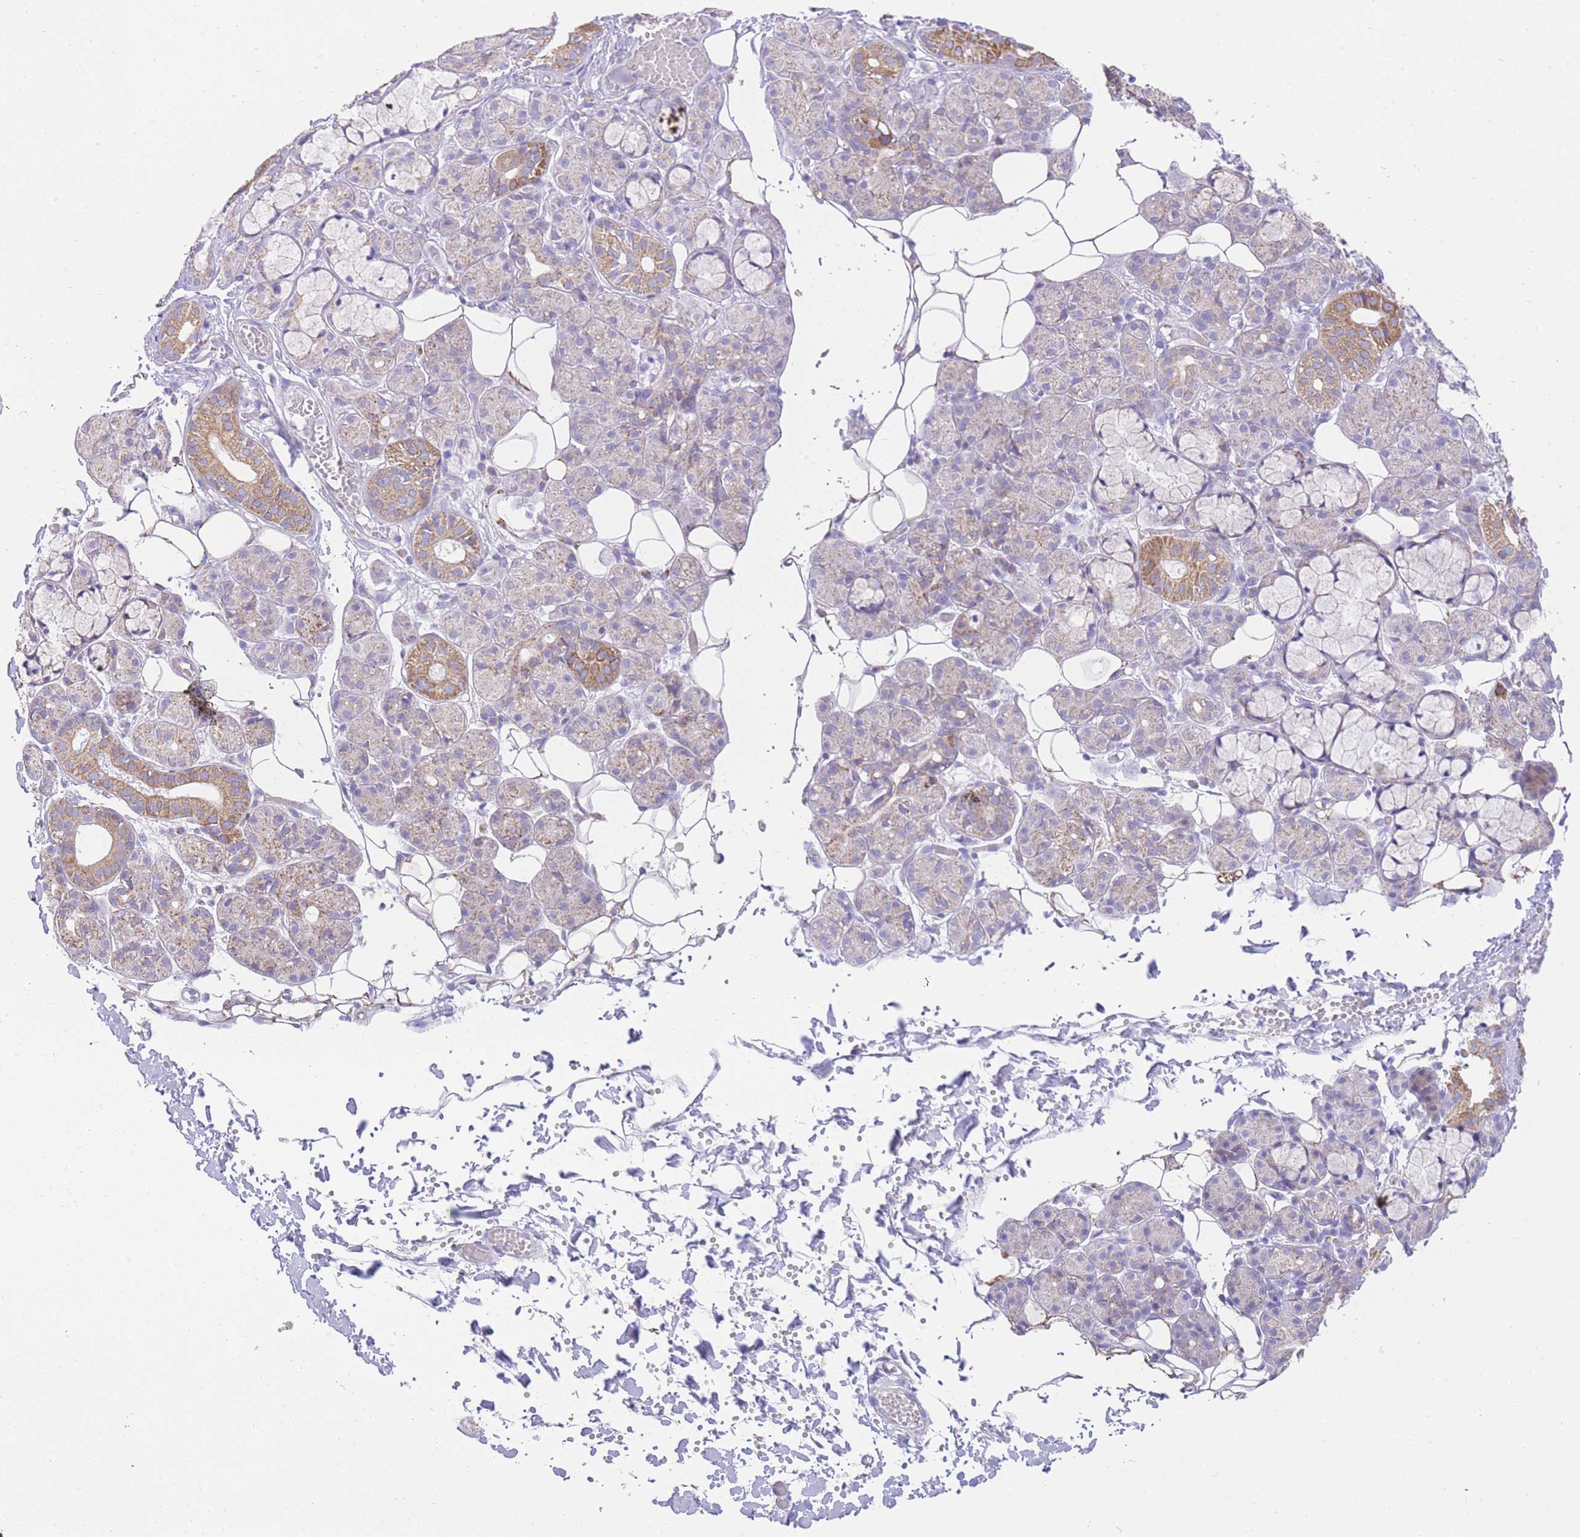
{"staining": {"intensity": "moderate", "quantity": "25%-75%", "location": "cytoplasmic/membranous"}, "tissue": "salivary gland", "cell_type": "Glandular cells", "image_type": "normal", "snomed": [{"axis": "morphology", "description": "Normal tissue, NOS"}, {"axis": "topography", "description": "Salivary gland"}], "caption": "The immunohistochemical stain highlights moderate cytoplasmic/membranous expression in glandular cells of unremarkable salivary gland. (DAB IHC with brightfield microscopy, high magnification).", "gene": "ACSM4", "patient": {"sex": "male", "age": 63}}